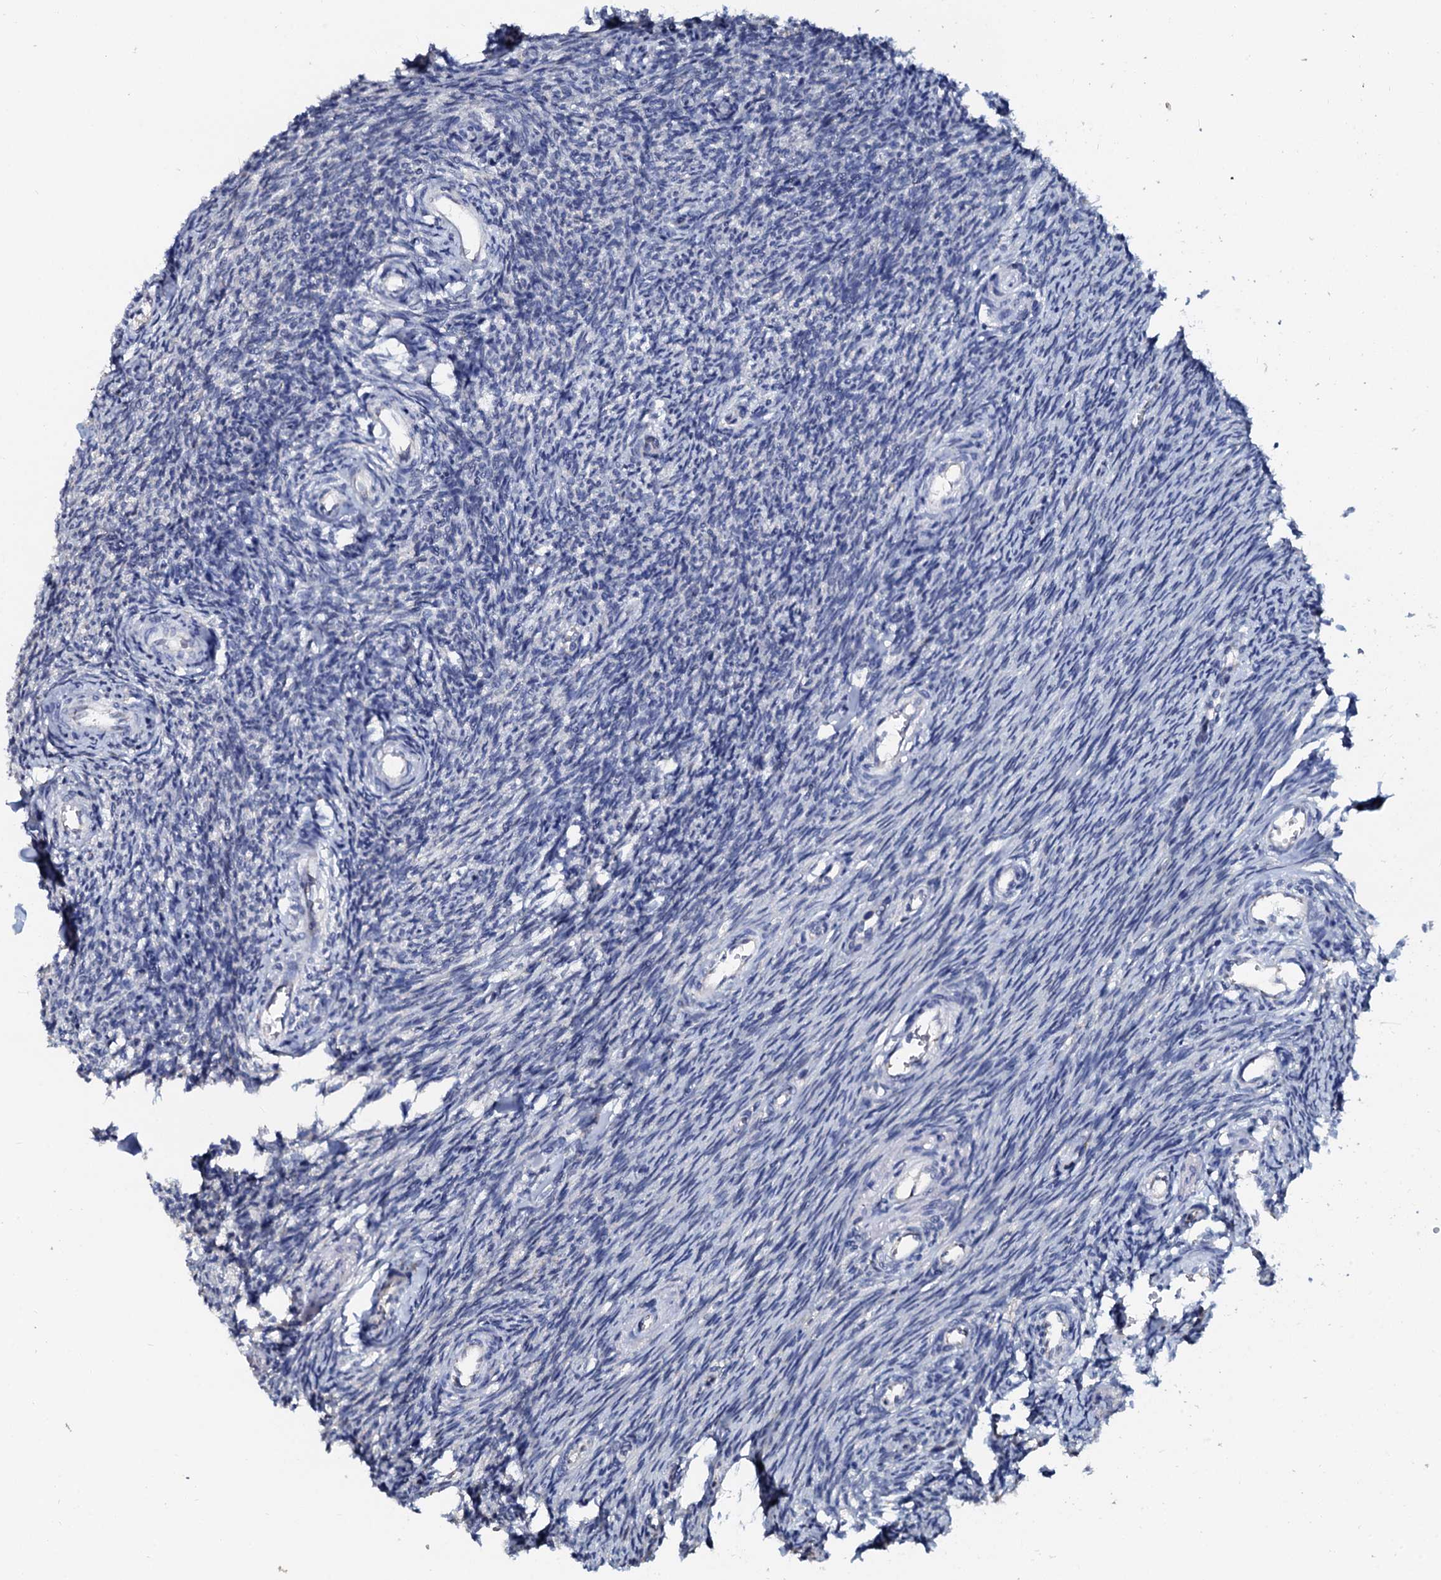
{"staining": {"intensity": "negative", "quantity": "none", "location": "none"}, "tissue": "ovary", "cell_type": "Ovarian stroma cells", "image_type": "normal", "snomed": [{"axis": "morphology", "description": "Normal tissue, NOS"}, {"axis": "topography", "description": "Ovary"}], "caption": "DAB immunohistochemical staining of benign human ovary reveals no significant positivity in ovarian stroma cells.", "gene": "AKAP3", "patient": {"sex": "female", "age": 44}}